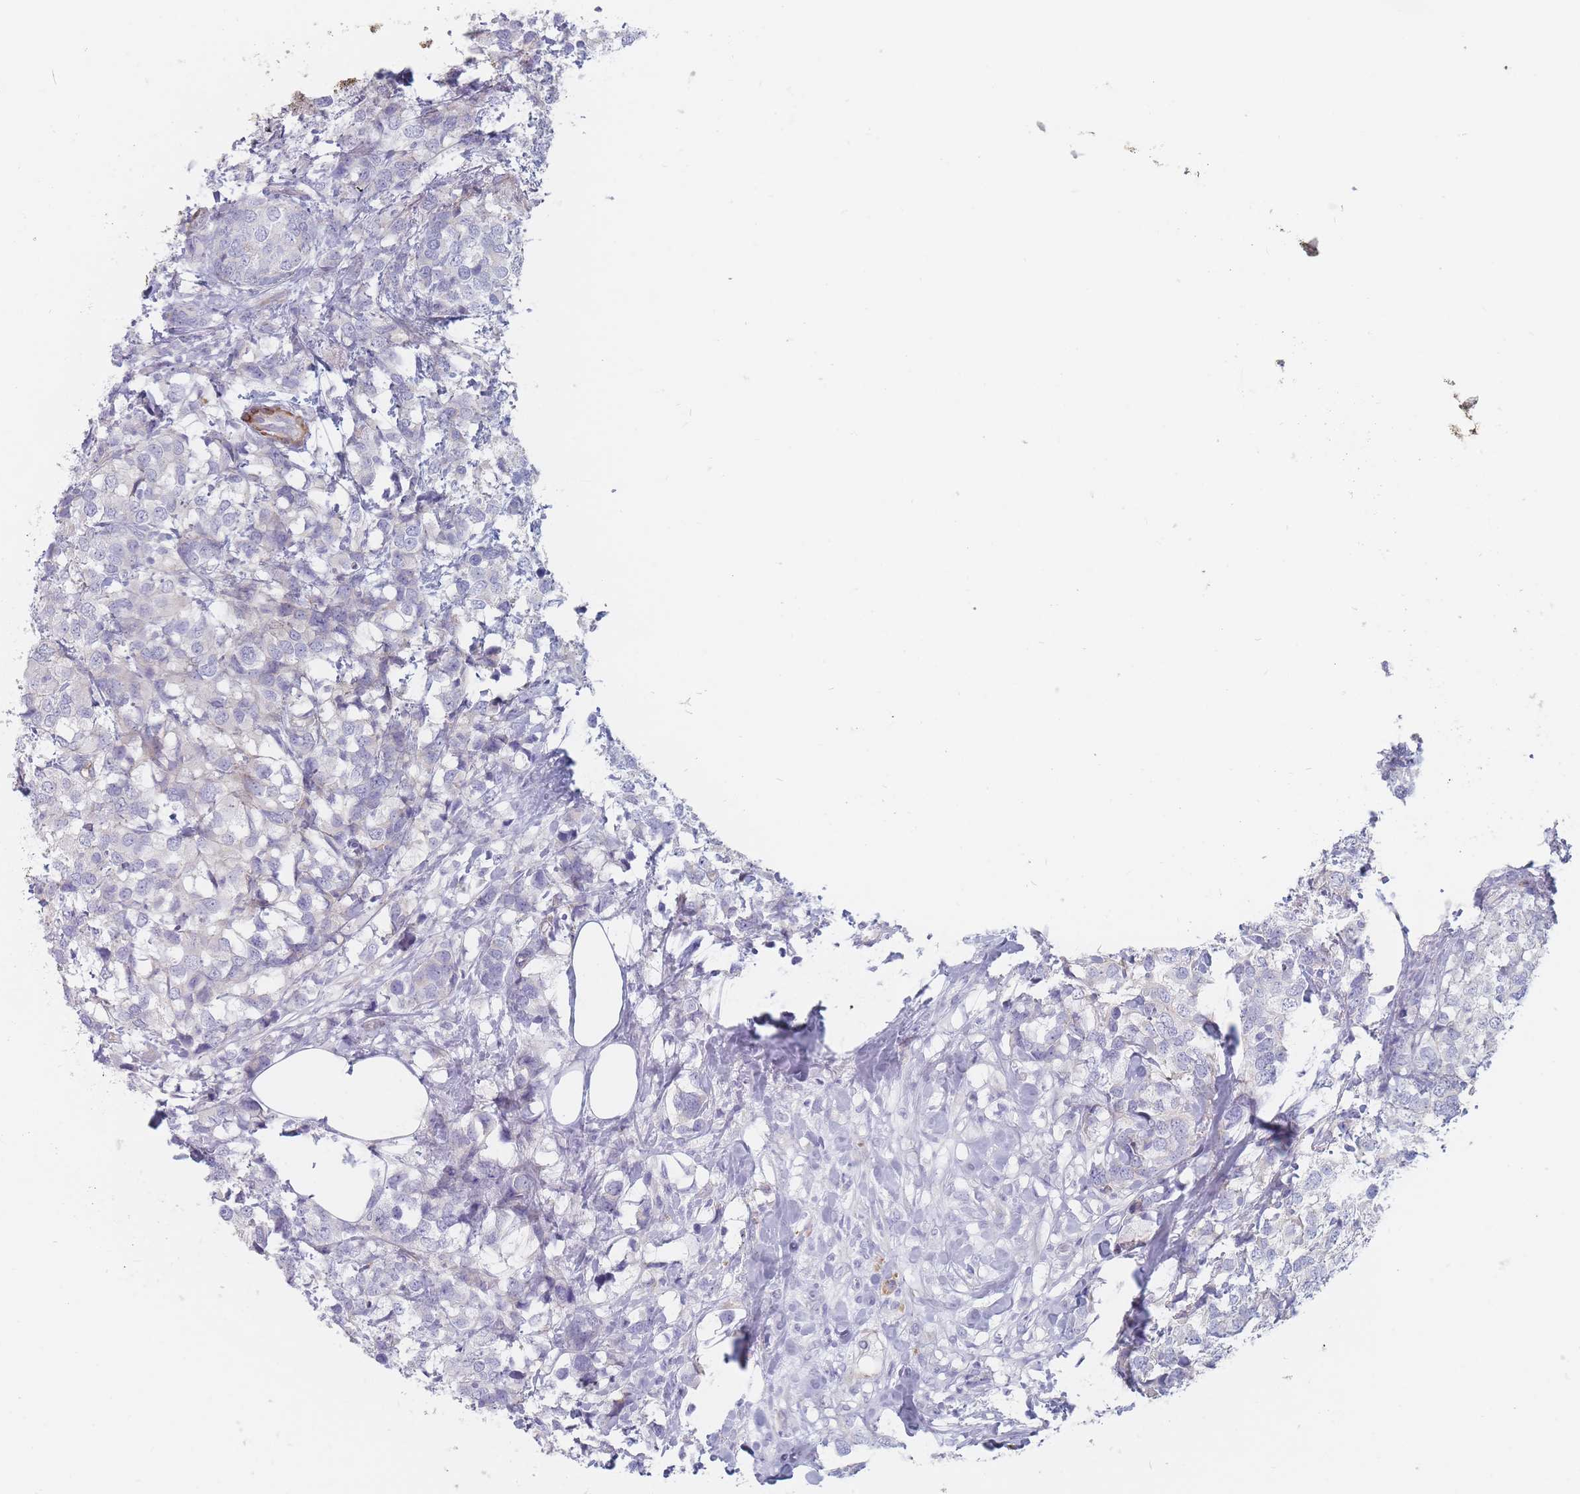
{"staining": {"intensity": "negative", "quantity": "none", "location": "none"}, "tissue": "breast cancer", "cell_type": "Tumor cells", "image_type": "cancer", "snomed": [{"axis": "morphology", "description": "Lobular carcinoma"}, {"axis": "topography", "description": "Breast"}], "caption": "Immunohistochemistry photomicrograph of neoplastic tissue: breast lobular carcinoma stained with DAB (3,3'-diaminobenzidine) reveals no significant protein staining in tumor cells. The staining was performed using DAB to visualize the protein expression in brown, while the nuclei were stained in blue with hematoxylin (Magnification: 20x).", "gene": "ERBIN", "patient": {"sex": "female", "age": 59}}